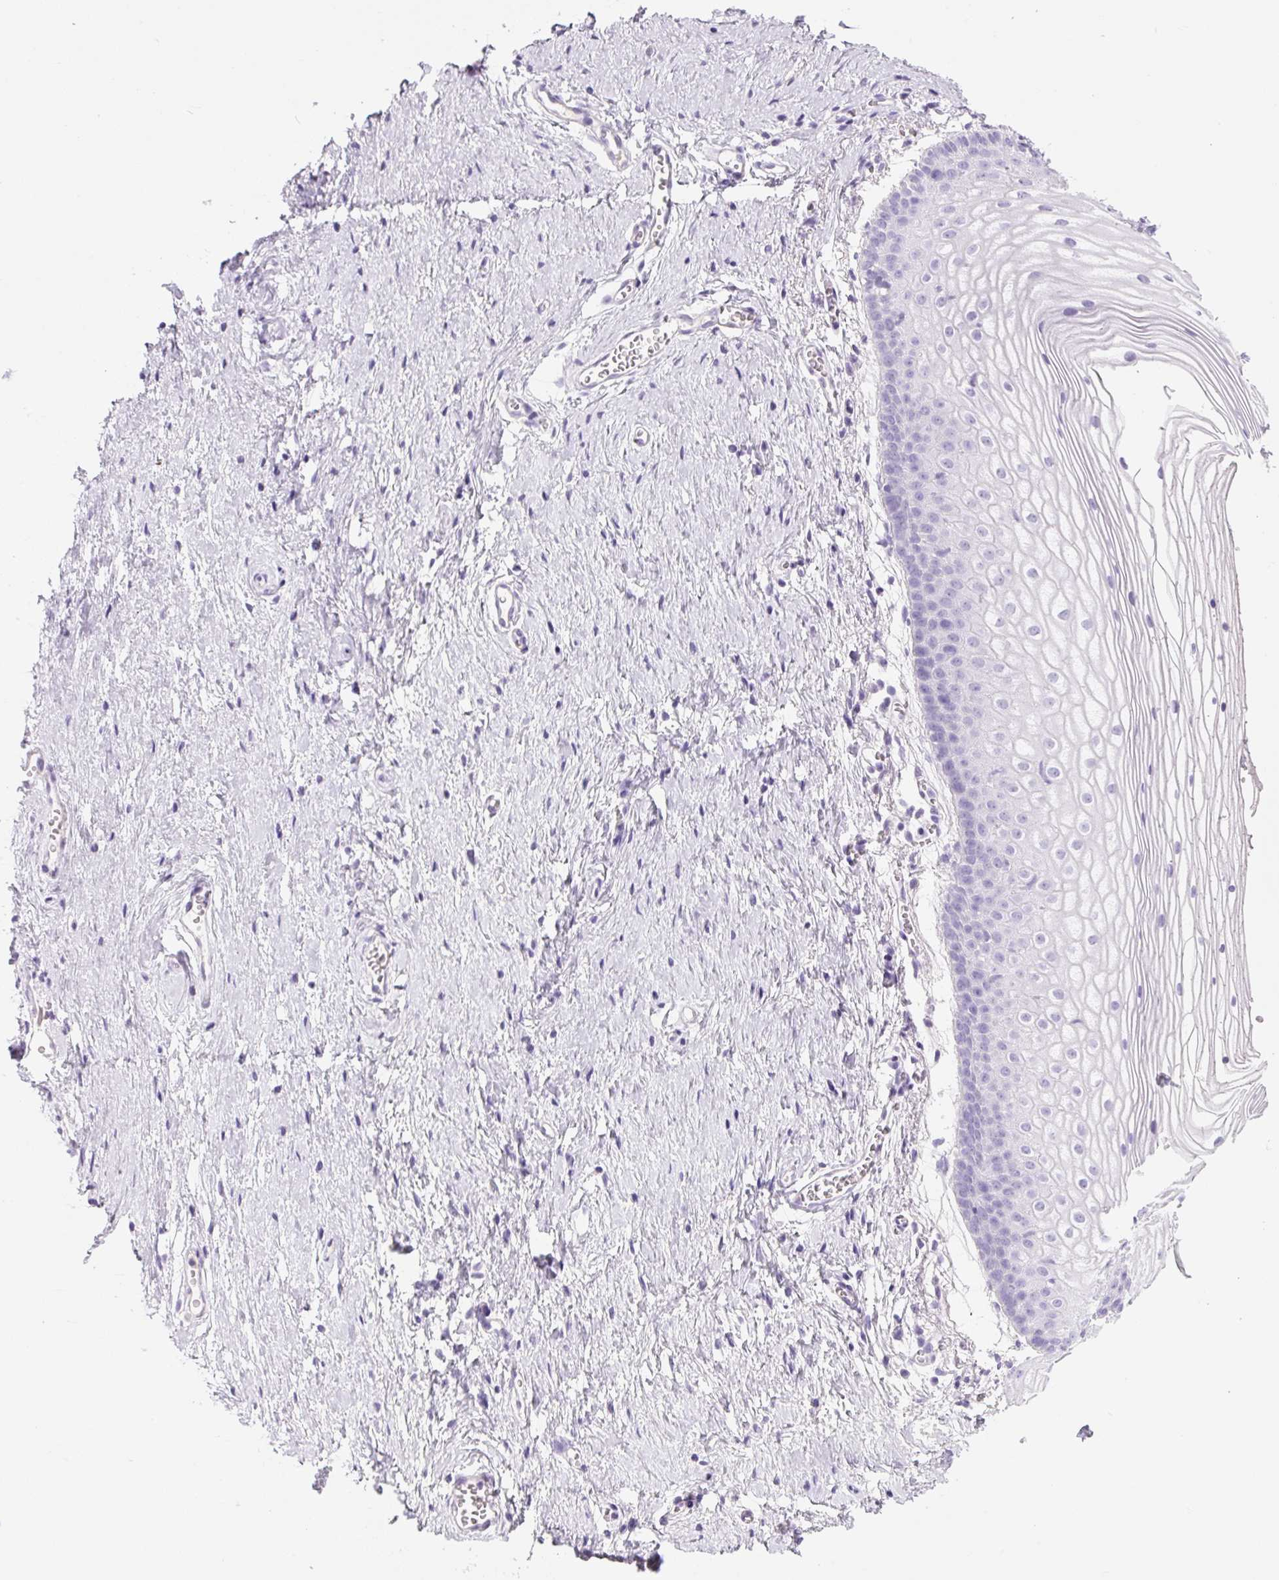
{"staining": {"intensity": "negative", "quantity": "none", "location": "none"}, "tissue": "vagina", "cell_type": "Squamous epithelial cells", "image_type": "normal", "snomed": [{"axis": "morphology", "description": "Normal tissue, NOS"}, {"axis": "topography", "description": "Vagina"}], "caption": "There is no significant staining in squamous epithelial cells of vagina. (Brightfield microscopy of DAB immunohistochemistry (IHC) at high magnification).", "gene": "PRRT1", "patient": {"sex": "female", "age": 56}}